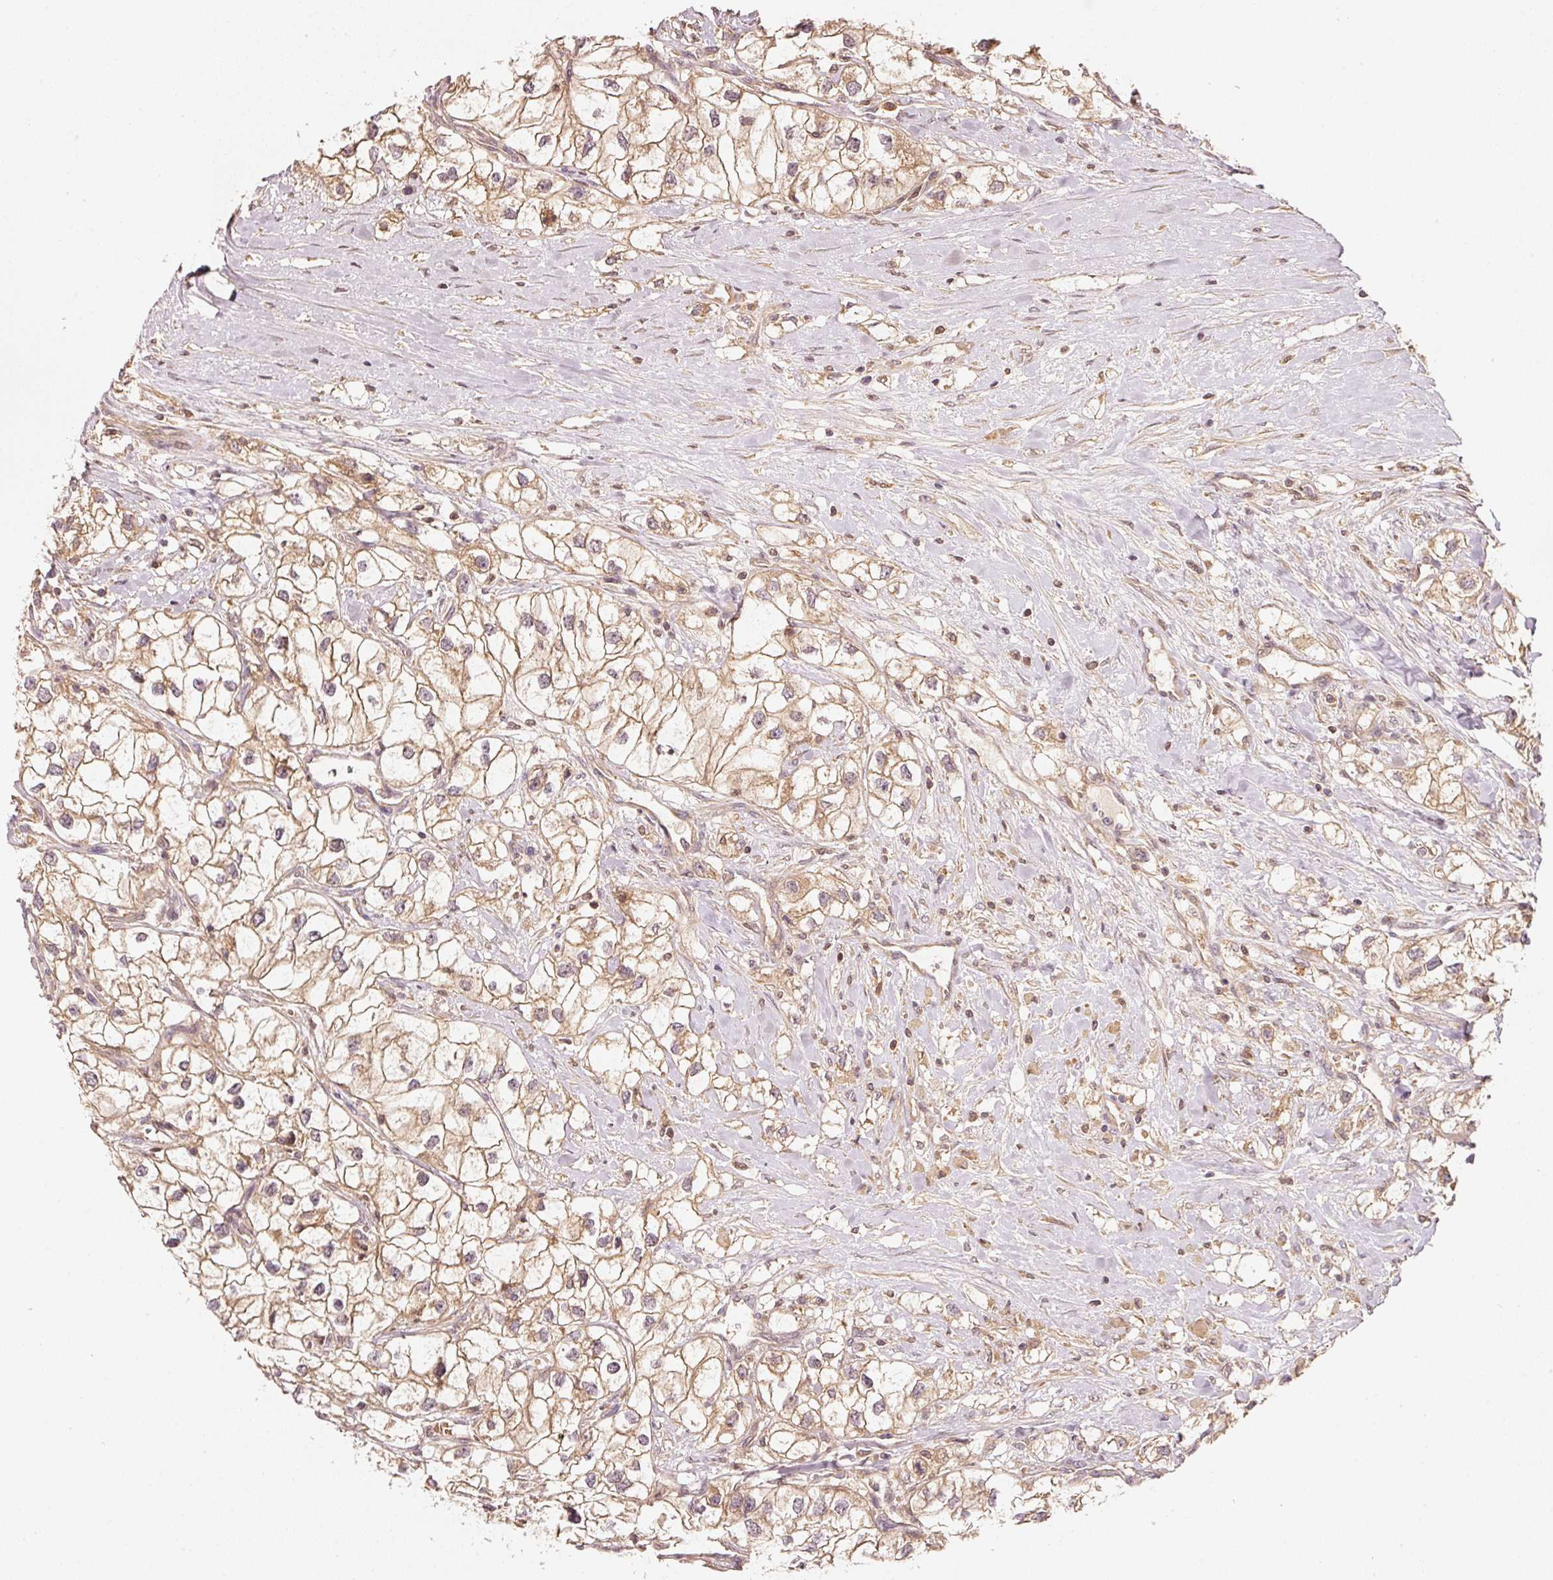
{"staining": {"intensity": "moderate", "quantity": ">75%", "location": "cytoplasmic/membranous"}, "tissue": "renal cancer", "cell_type": "Tumor cells", "image_type": "cancer", "snomed": [{"axis": "morphology", "description": "Adenocarcinoma, NOS"}, {"axis": "topography", "description": "Kidney"}], "caption": "This image shows IHC staining of adenocarcinoma (renal), with medium moderate cytoplasmic/membranous expression in about >75% of tumor cells.", "gene": "RRAS2", "patient": {"sex": "male", "age": 59}}